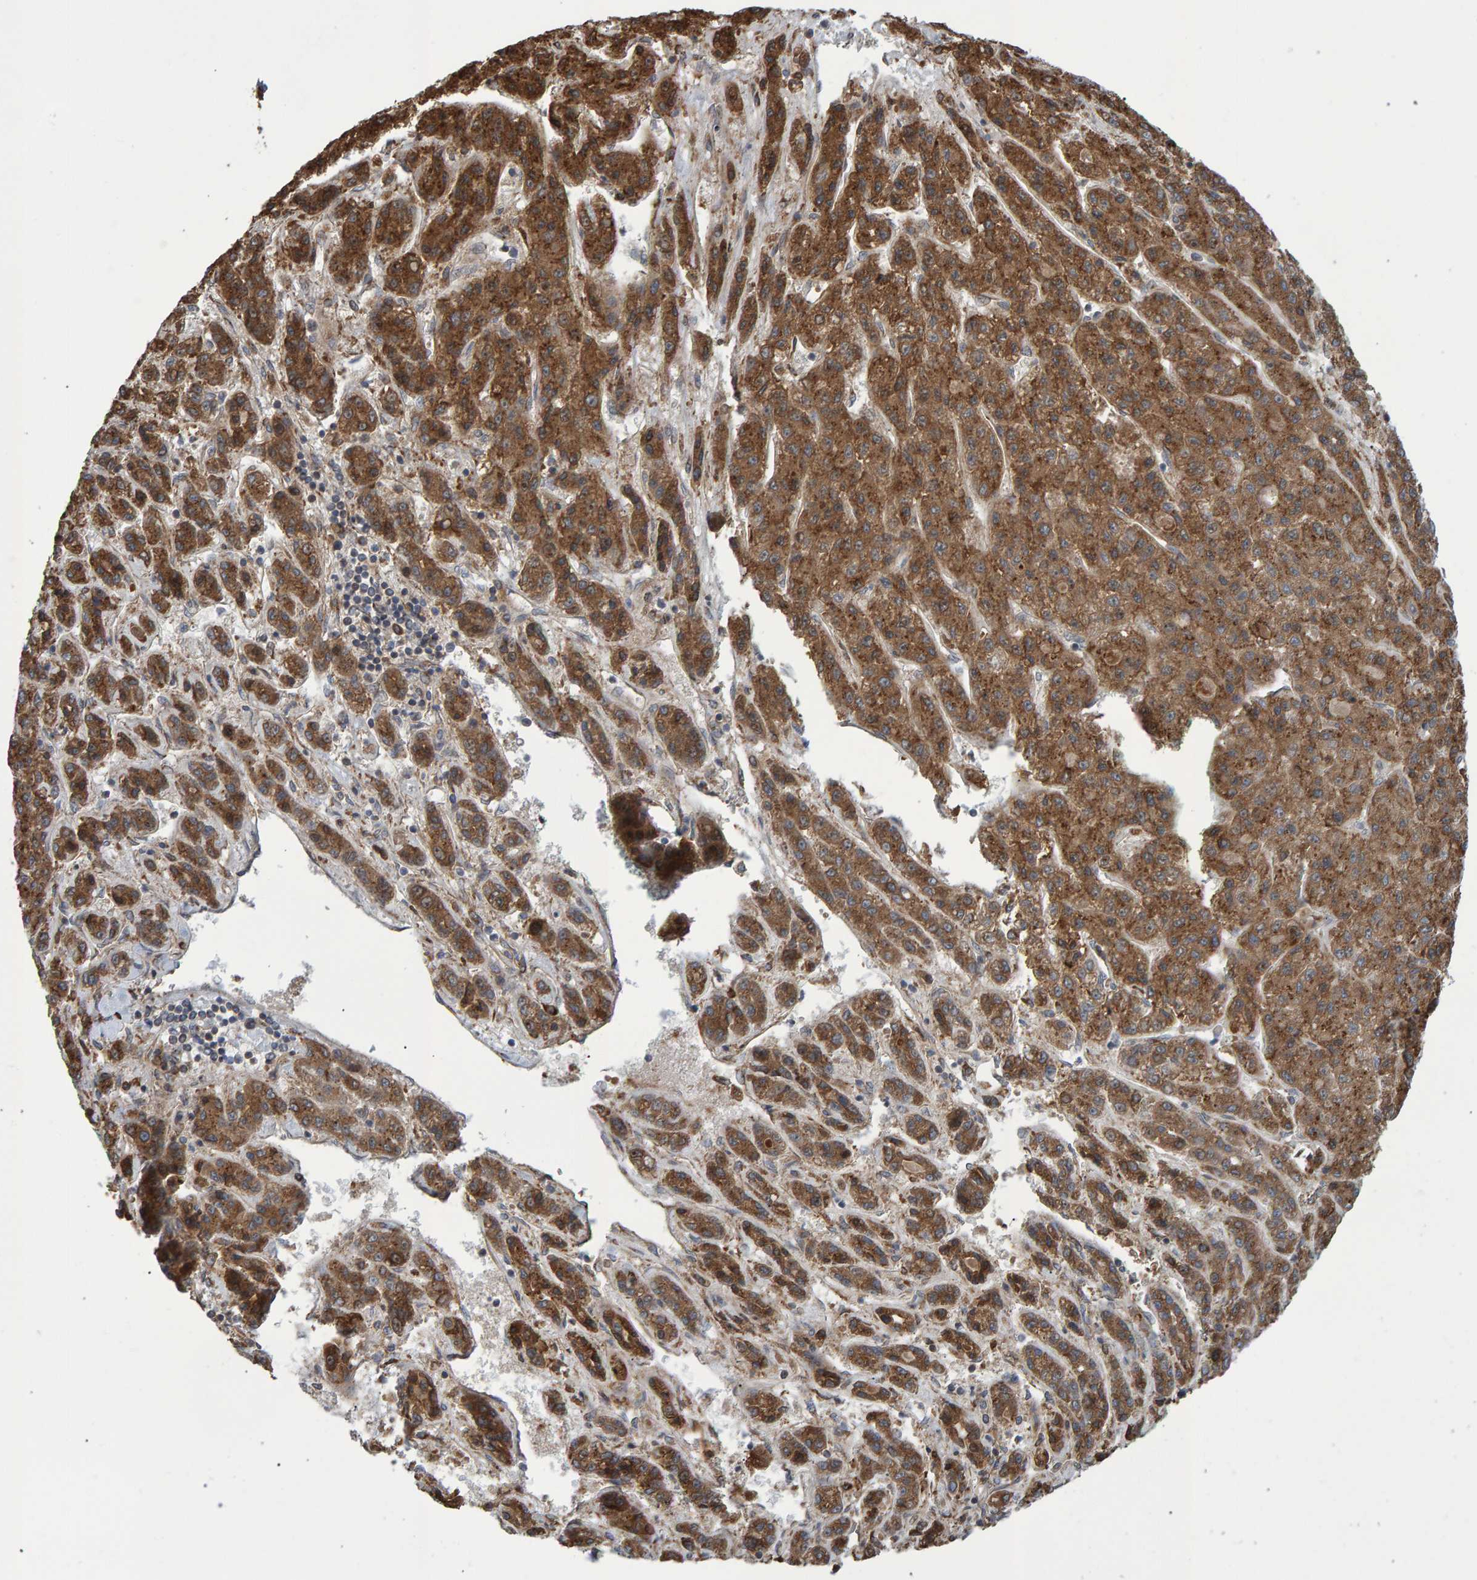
{"staining": {"intensity": "moderate", "quantity": ">75%", "location": "cytoplasmic/membranous"}, "tissue": "liver cancer", "cell_type": "Tumor cells", "image_type": "cancer", "snomed": [{"axis": "morphology", "description": "Carcinoma, Hepatocellular, NOS"}, {"axis": "topography", "description": "Liver"}], "caption": "A high-resolution histopathology image shows immunohistochemistry staining of hepatocellular carcinoma (liver), which displays moderate cytoplasmic/membranous expression in approximately >75% of tumor cells. (Brightfield microscopy of DAB IHC at high magnification).", "gene": "FAM117A", "patient": {"sex": "male", "age": 70}}